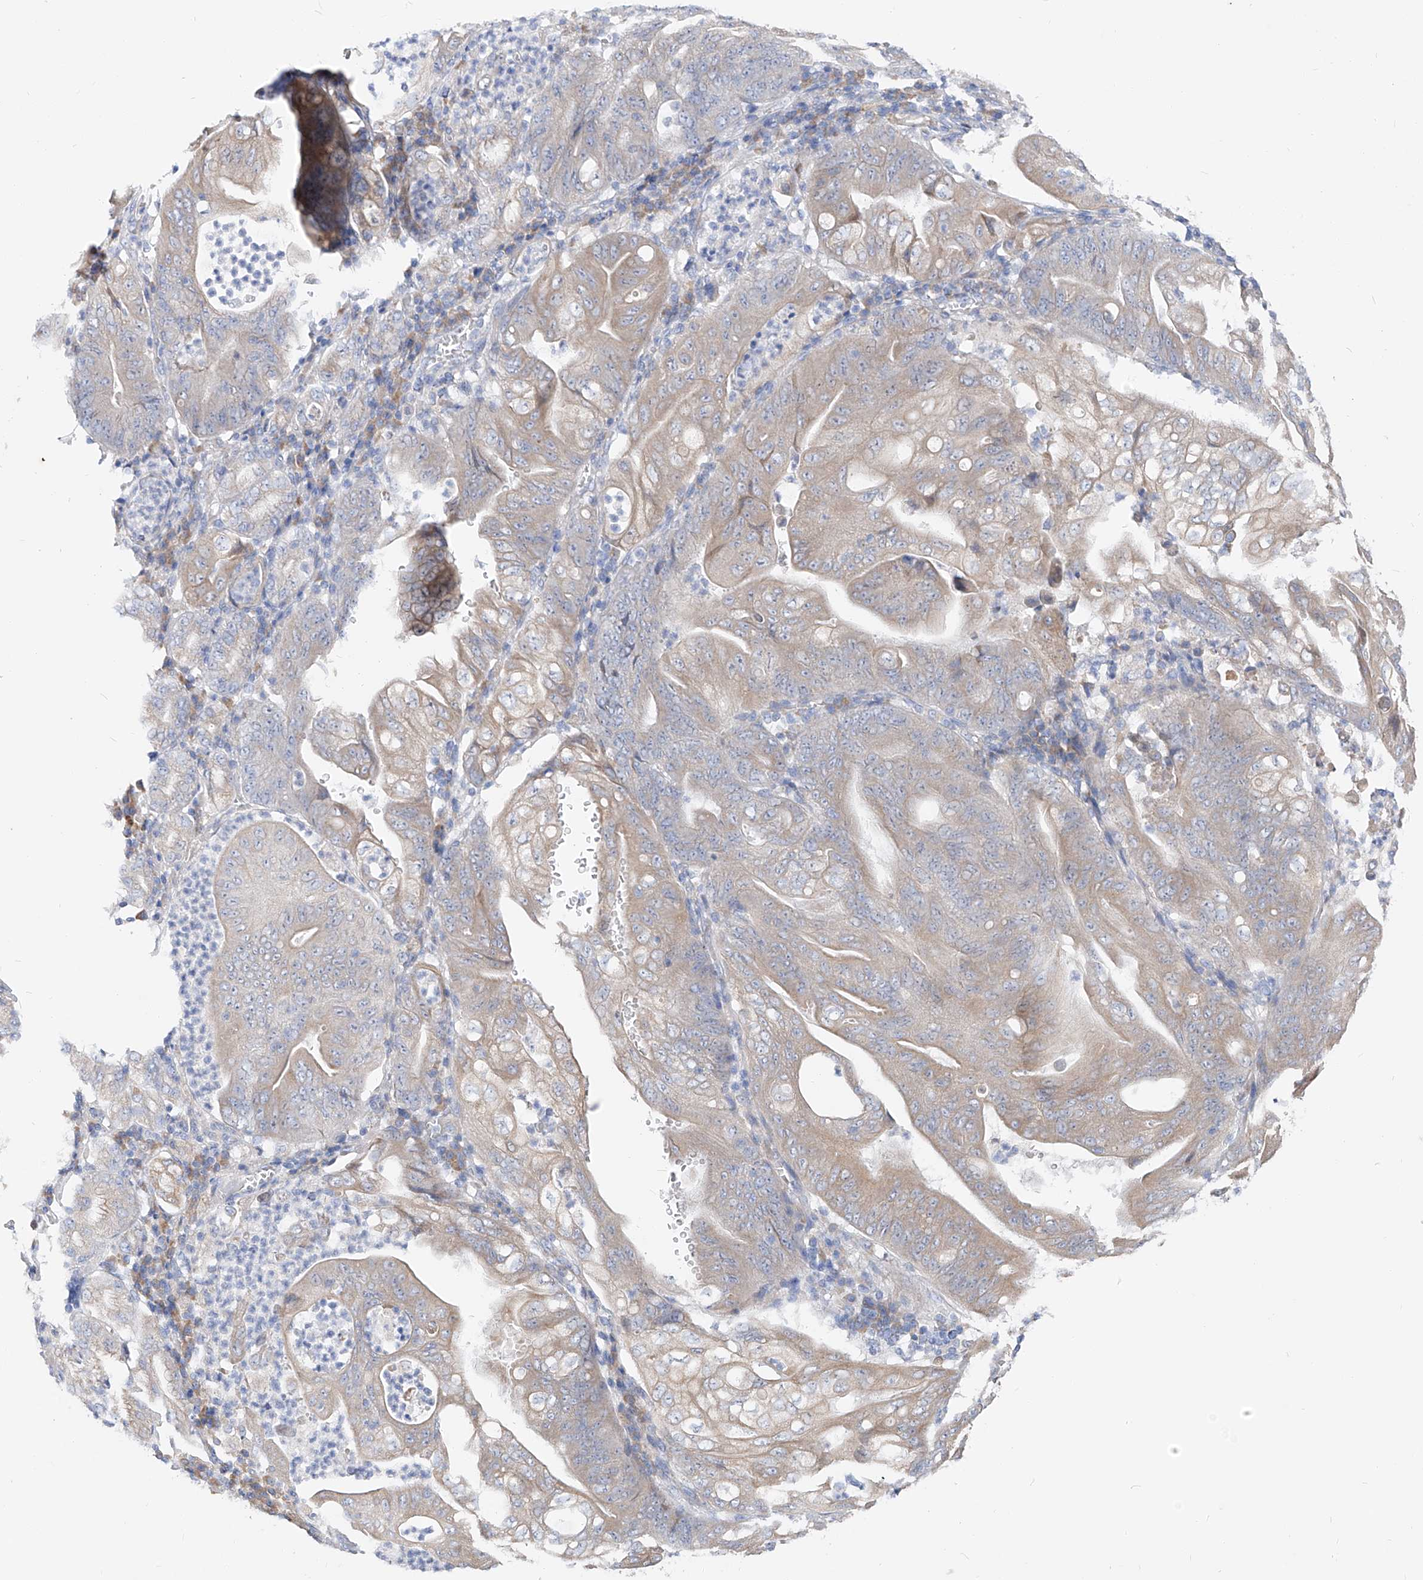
{"staining": {"intensity": "weak", "quantity": "25%-75%", "location": "cytoplasmic/membranous"}, "tissue": "stomach cancer", "cell_type": "Tumor cells", "image_type": "cancer", "snomed": [{"axis": "morphology", "description": "Adenocarcinoma, NOS"}, {"axis": "topography", "description": "Stomach"}], "caption": "Human stomach cancer stained for a protein (brown) demonstrates weak cytoplasmic/membranous positive staining in about 25%-75% of tumor cells.", "gene": "UFL1", "patient": {"sex": "female", "age": 73}}